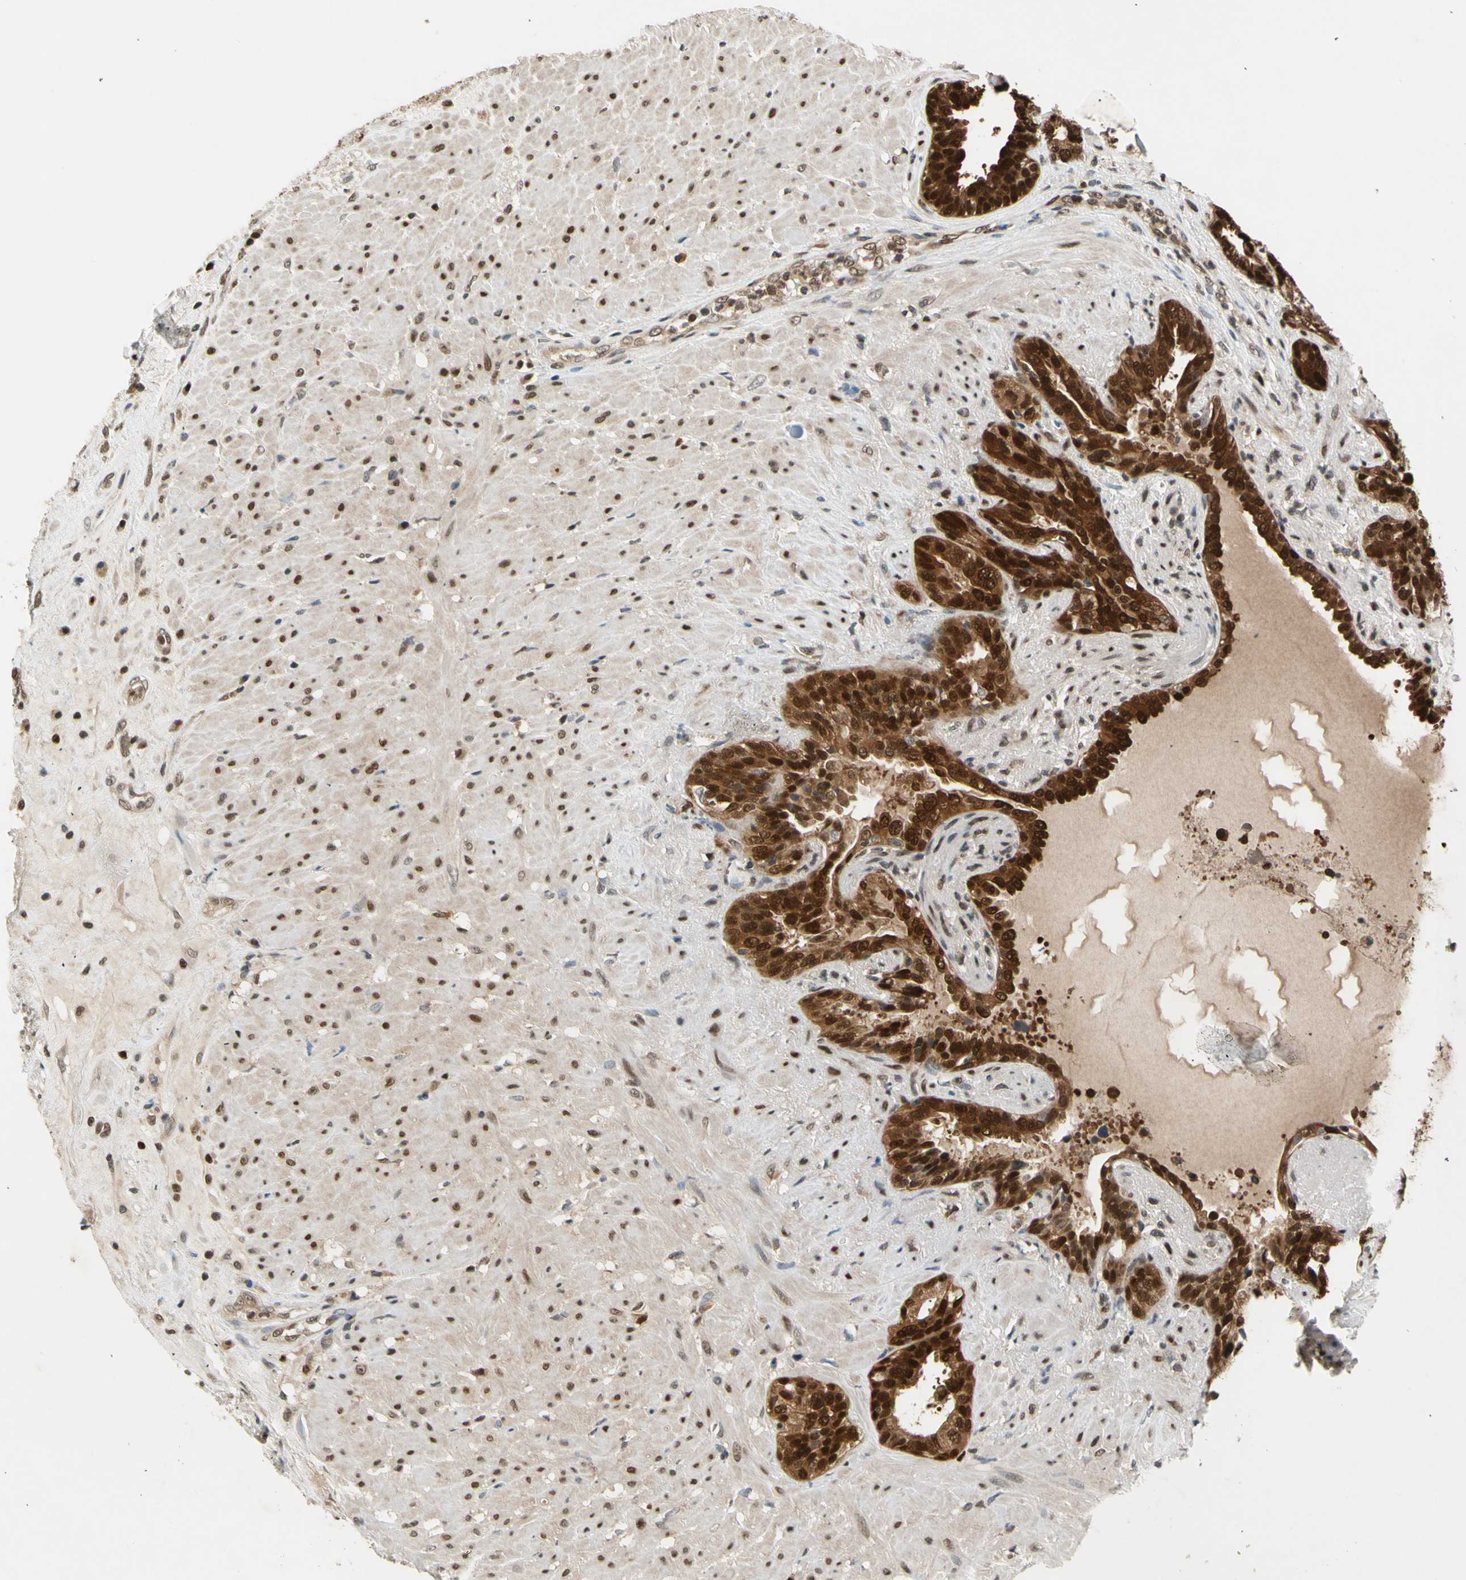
{"staining": {"intensity": "strong", "quantity": ">75%", "location": "cytoplasmic/membranous,nuclear"}, "tissue": "seminal vesicle", "cell_type": "Glandular cells", "image_type": "normal", "snomed": [{"axis": "morphology", "description": "Normal tissue, NOS"}, {"axis": "topography", "description": "Seminal veicle"}], "caption": "A micrograph of human seminal vesicle stained for a protein exhibits strong cytoplasmic/membranous,nuclear brown staining in glandular cells. (IHC, brightfield microscopy, high magnification).", "gene": "GSR", "patient": {"sex": "male", "age": 61}}